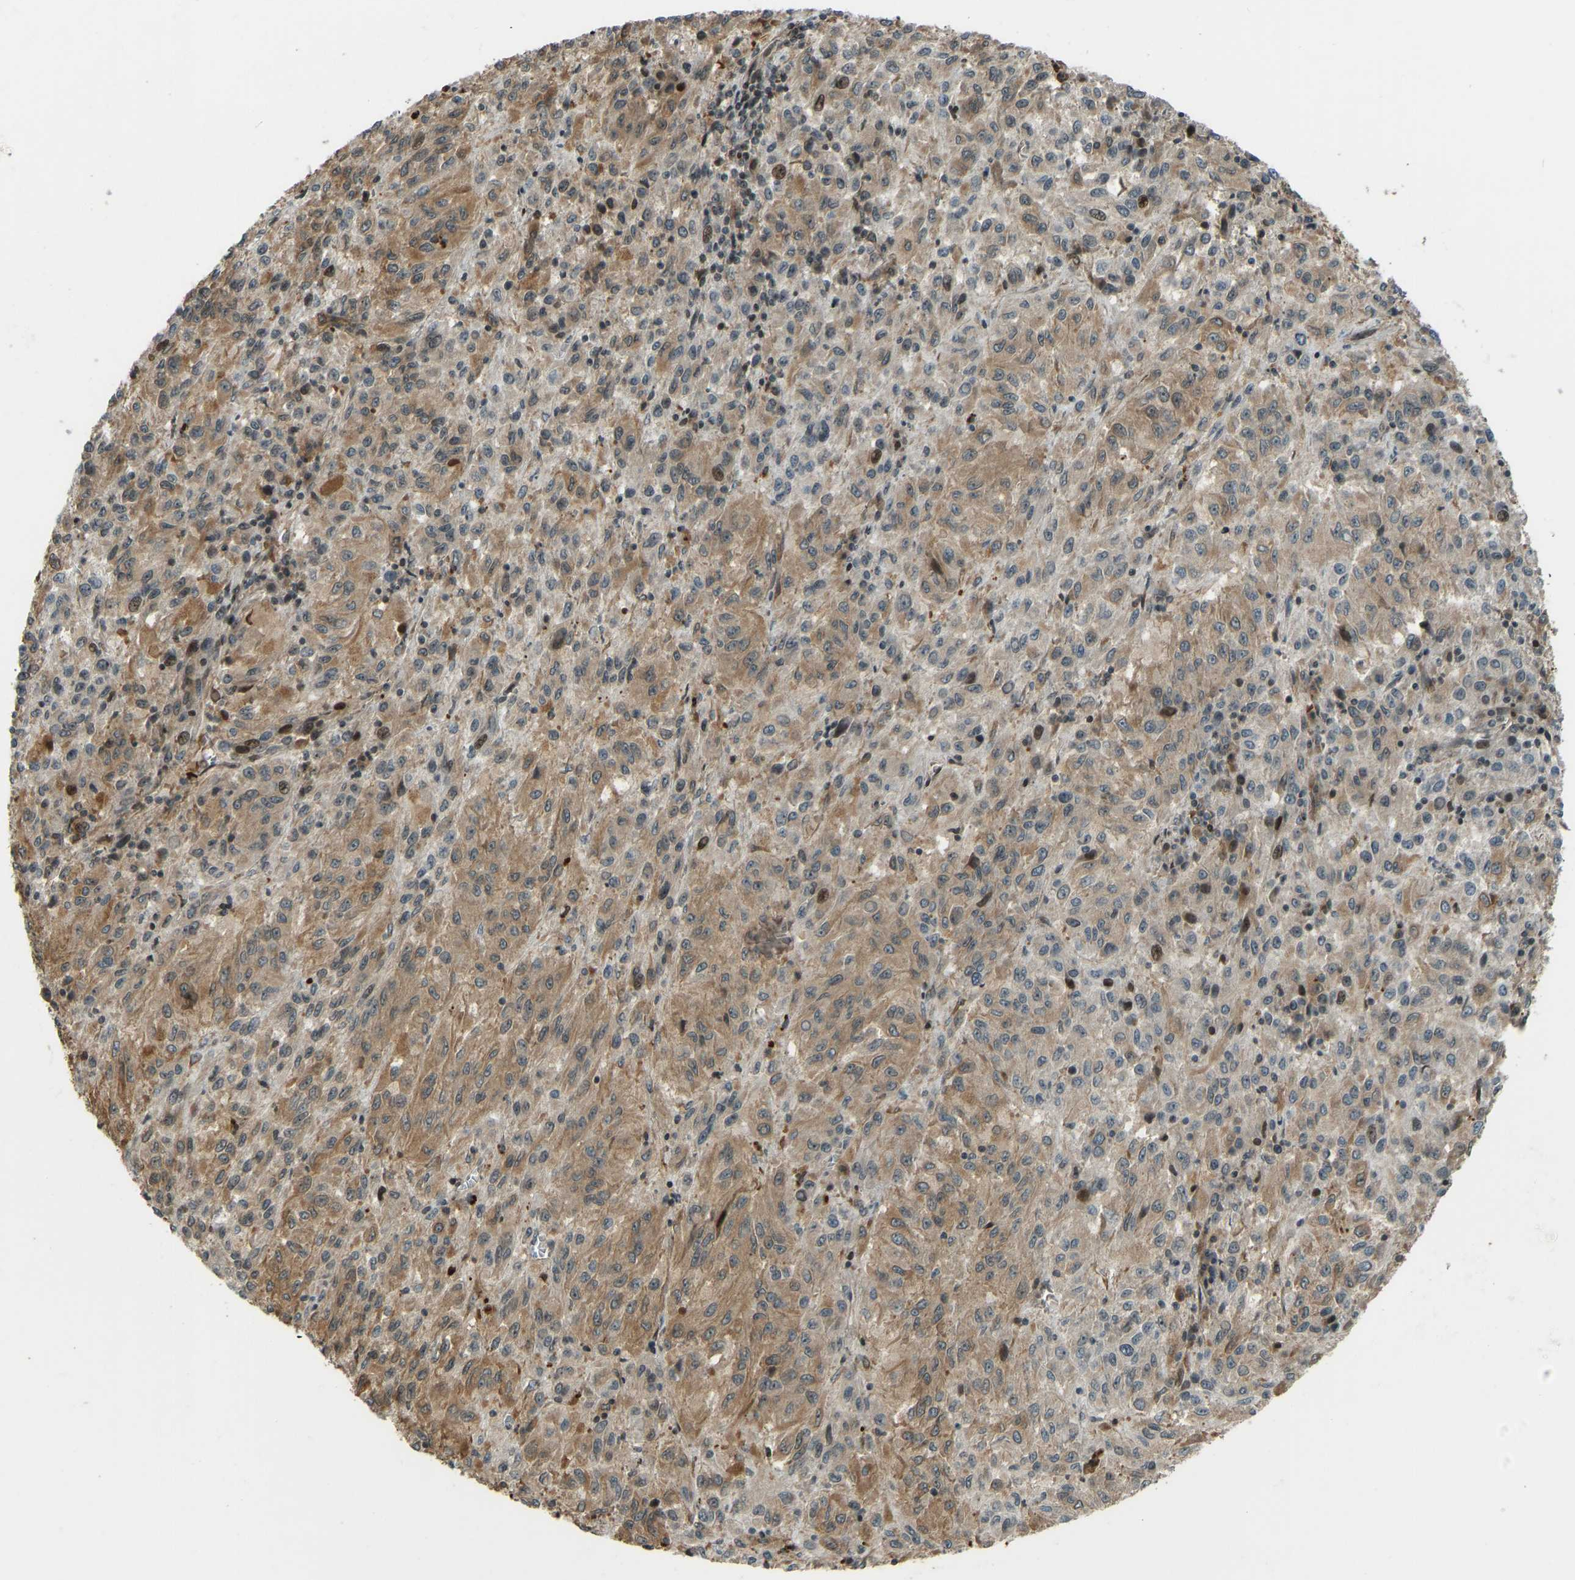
{"staining": {"intensity": "moderate", "quantity": "25%-75%", "location": "cytoplasmic/membranous,nuclear"}, "tissue": "melanoma", "cell_type": "Tumor cells", "image_type": "cancer", "snomed": [{"axis": "morphology", "description": "Malignant melanoma, Metastatic site"}, {"axis": "topography", "description": "Lung"}], "caption": "Brown immunohistochemical staining in melanoma shows moderate cytoplasmic/membranous and nuclear expression in approximately 25%-75% of tumor cells.", "gene": "SVOPL", "patient": {"sex": "male", "age": 64}}